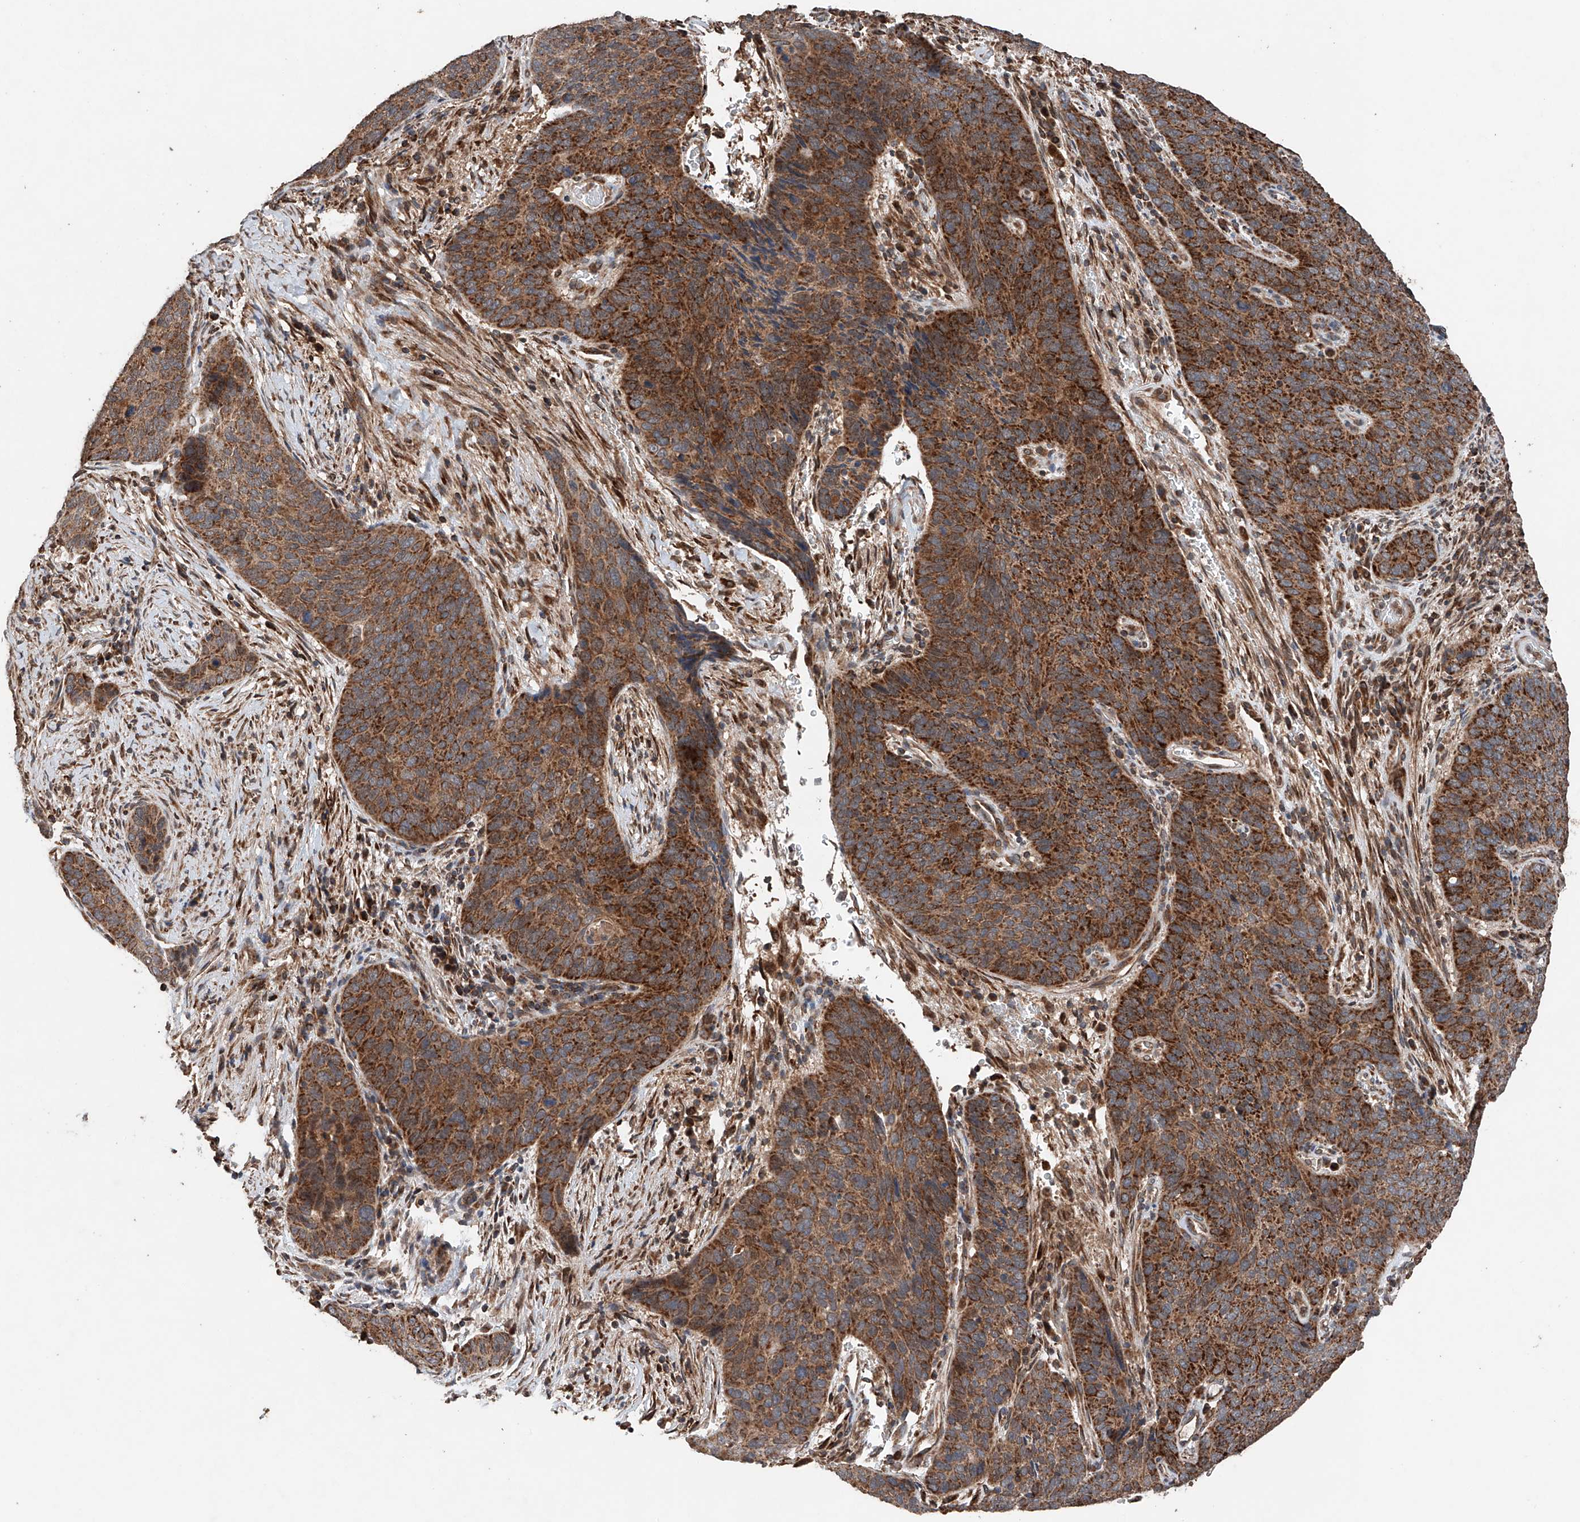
{"staining": {"intensity": "strong", "quantity": ">75%", "location": "cytoplasmic/membranous"}, "tissue": "cervical cancer", "cell_type": "Tumor cells", "image_type": "cancer", "snomed": [{"axis": "morphology", "description": "Squamous cell carcinoma, NOS"}, {"axis": "topography", "description": "Cervix"}], "caption": "Approximately >75% of tumor cells in cervical squamous cell carcinoma show strong cytoplasmic/membranous protein positivity as visualized by brown immunohistochemical staining.", "gene": "AP4B1", "patient": {"sex": "female", "age": 60}}